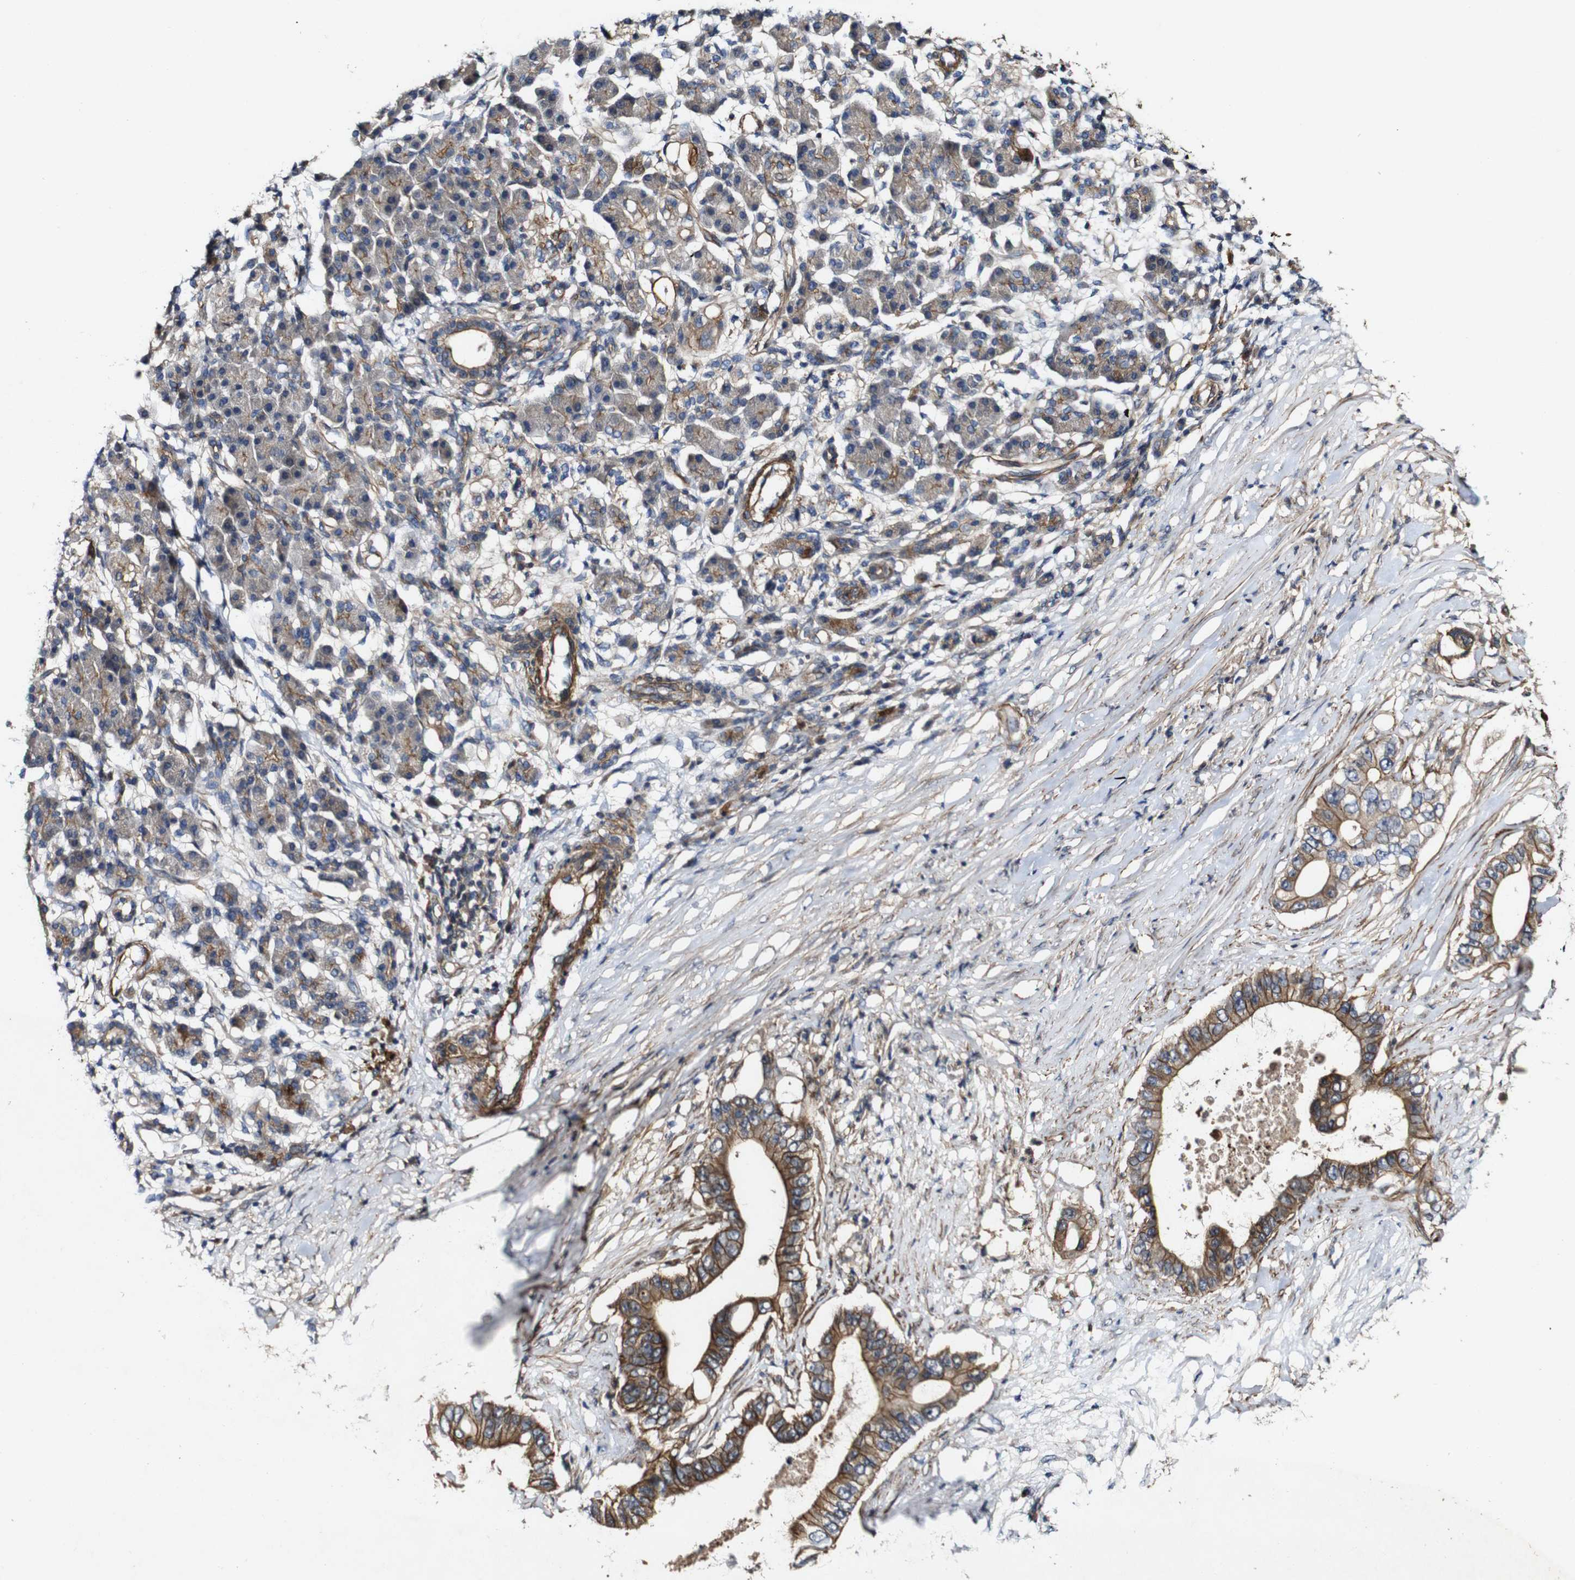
{"staining": {"intensity": "moderate", "quantity": ">75%", "location": "cytoplasmic/membranous"}, "tissue": "pancreatic cancer", "cell_type": "Tumor cells", "image_type": "cancer", "snomed": [{"axis": "morphology", "description": "Adenocarcinoma, NOS"}, {"axis": "topography", "description": "Pancreas"}], "caption": "The micrograph displays staining of adenocarcinoma (pancreatic), revealing moderate cytoplasmic/membranous protein staining (brown color) within tumor cells.", "gene": "GSDME", "patient": {"sex": "male", "age": 77}}